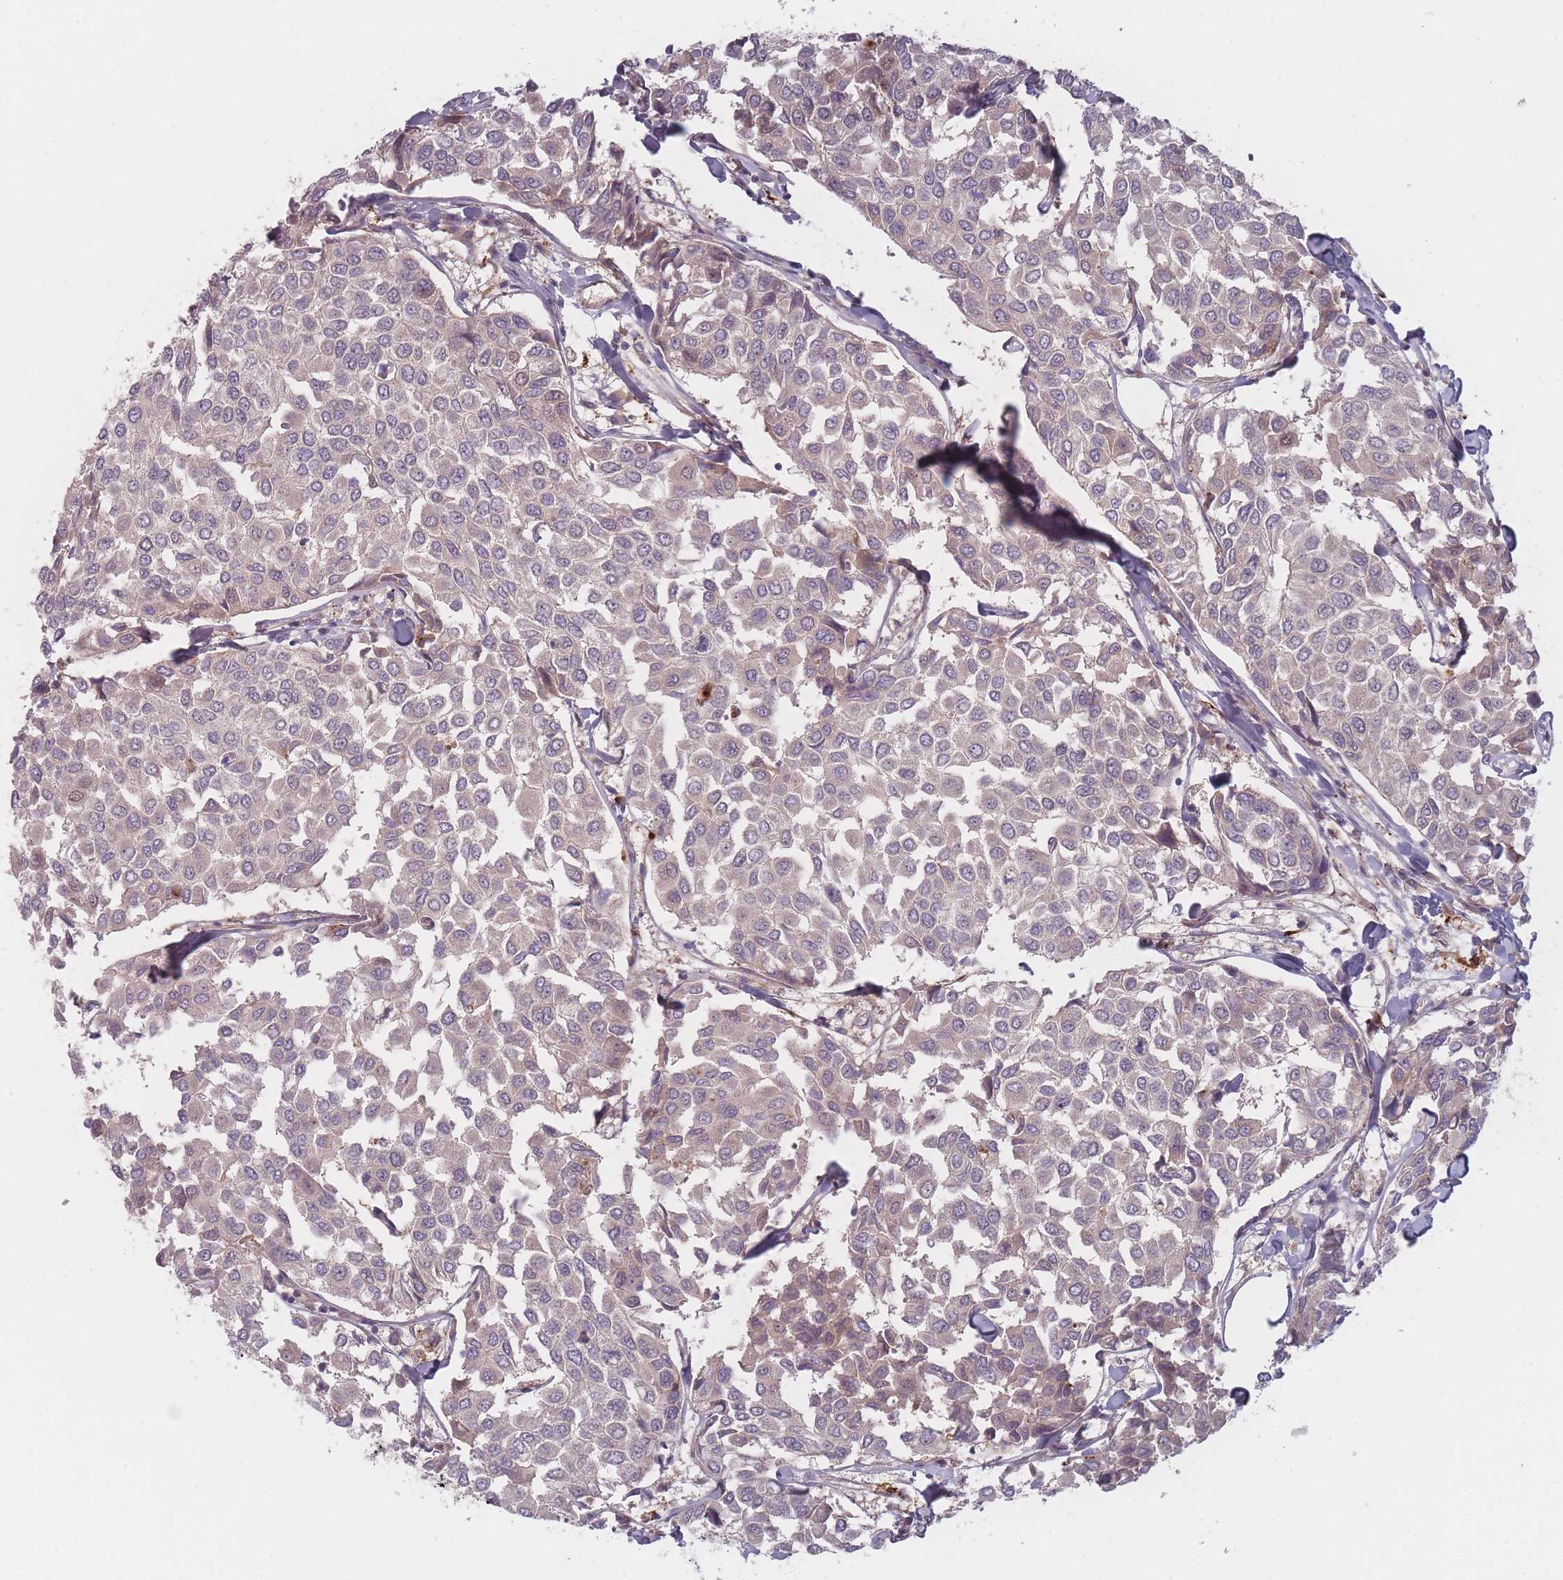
{"staining": {"intensity": "negative", "quantity": "none", "location": "none"}, "tissue": "breast cancer", "cell_type": "Tumor cells", "image_type": "cancer", "snomed": [{"axis": "morphology", "description": "Duct carcinoma"}, {"axis": "topography", "description": "Breast"}], "caption": "Immunohistochemical staining of breast infiltrating ductal carcinoma demonstrates no significant staining in tumor cells.", "gene": "EEF1AKMT2", "patient": {"sex": "female", "age": 55}}